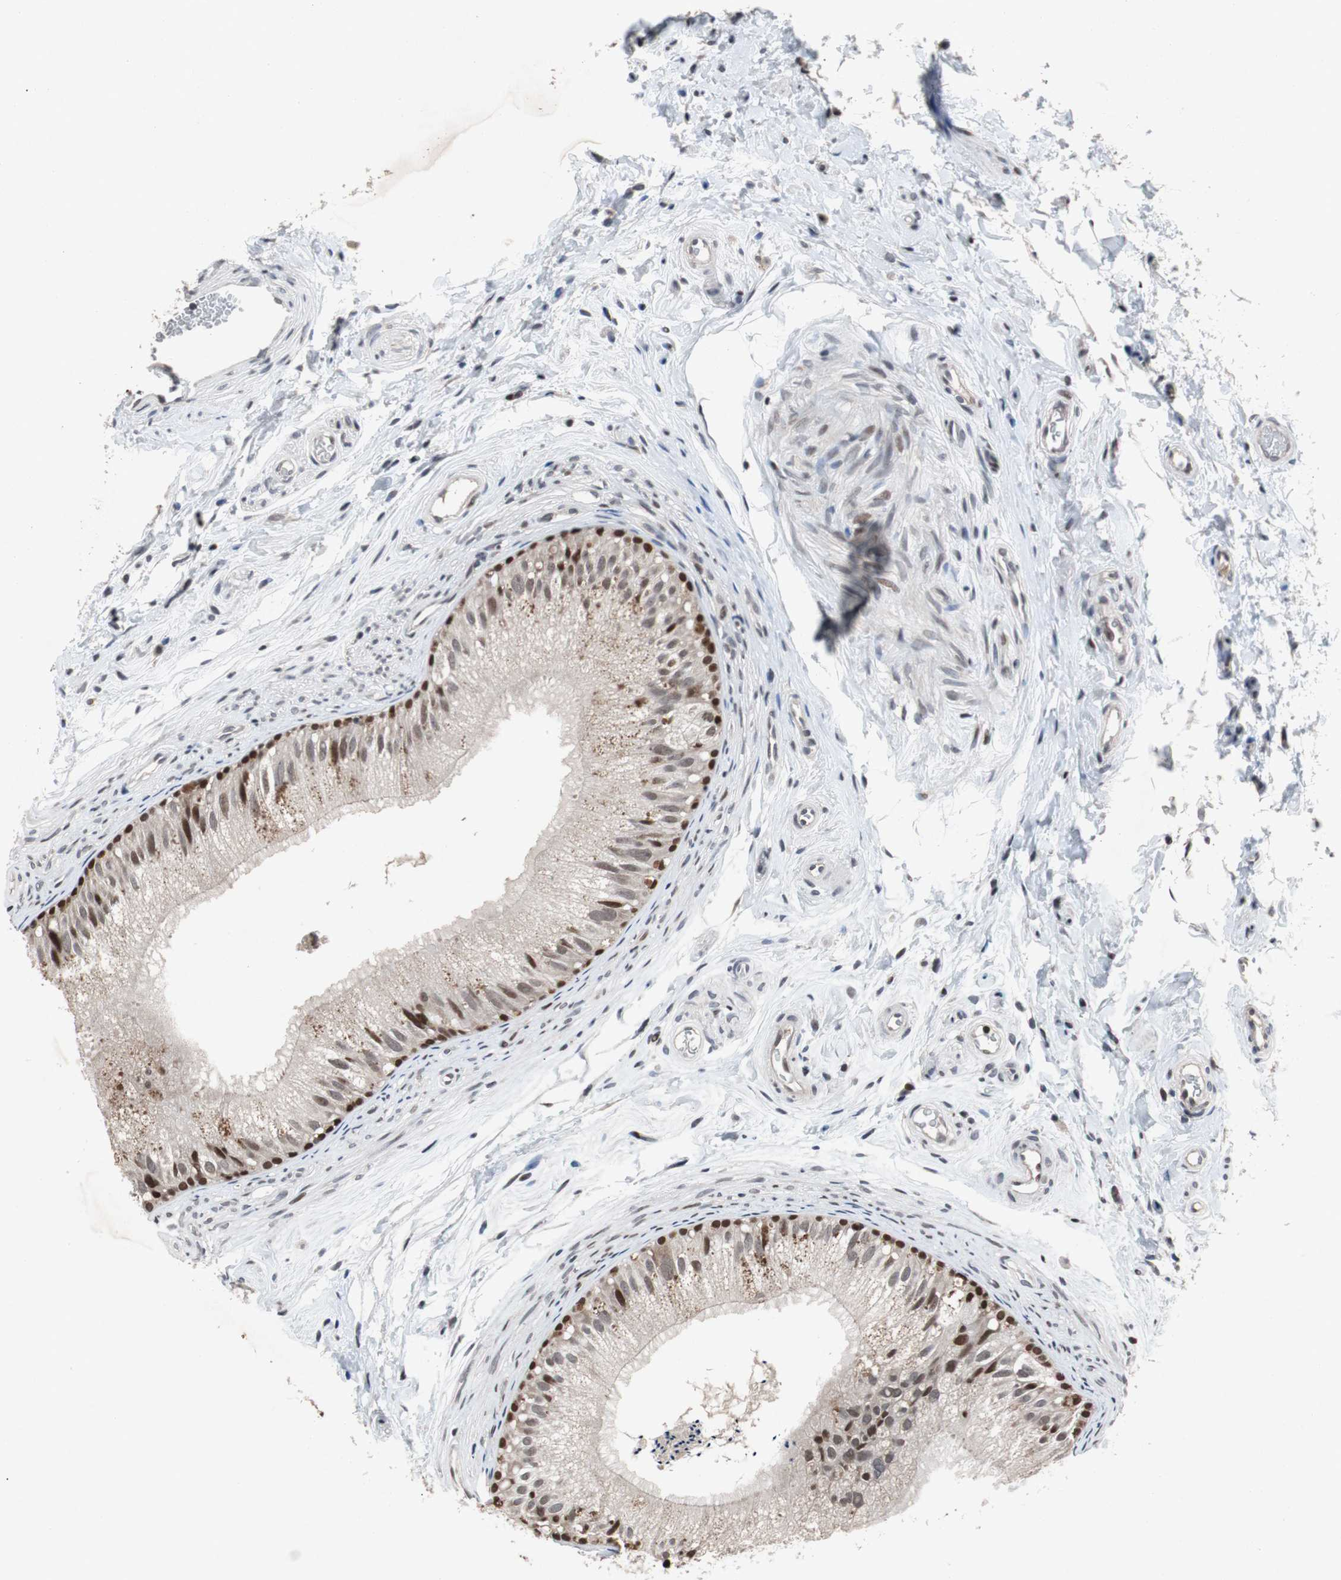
{"staining": {"intensity": "strong", "quantity": "25%-75%", "location": "nuclear"}, "tissue": "epididymis", "cell_type": "Glandular cells", "image_type": "normal", "snomed": [{"axis": "morphology", "description": "Normal tissue, NOS"}, {"axis": "topography", "description": "Epididymis"}], "caption": "Immunohistochemistry staining of benign epididymis, which shows high levels of strong nuclear expression in about 25%-75% of glandular cells indicating strong nuclear protein positivity. The staining was performed using DAB (3,3'-diaminobenzidine) (brown) for protein detection and nuclei were counterstained in hematoxylin (blue).", "gene": "TP63", "patient": {"sex": "male", "age": 56}}